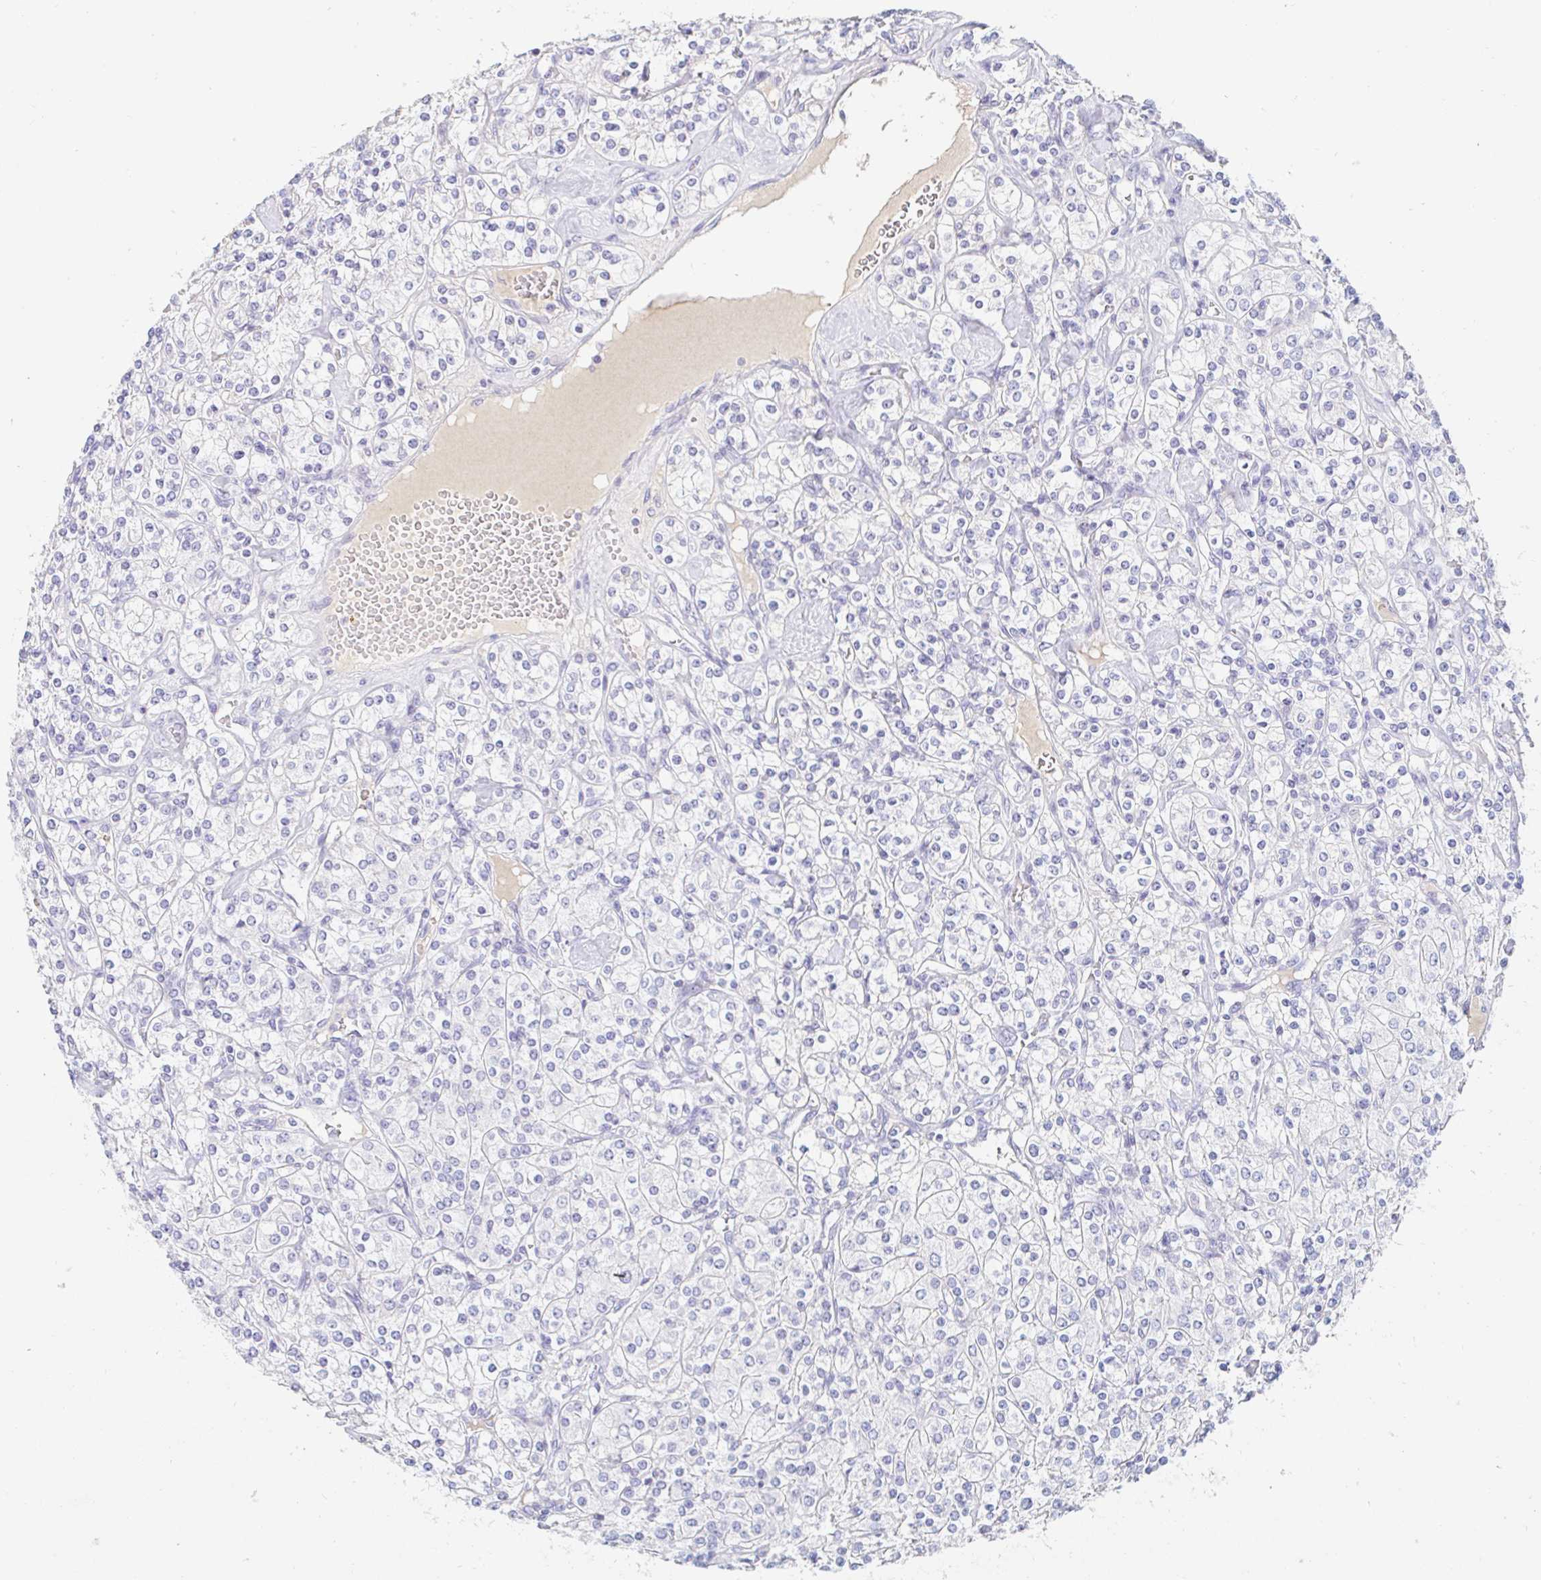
{"staining": {"intensity": "negative", "quantity": "none", "location": "none"}, "tissue": "renal cancer", "cell_type": "Tumor cells", "image_type": "cancer", "snomed": [{"axis": "morphology", "description": "Adenocarcinoma, NOS"}, {"axis": "topography", "description": "Kidney"}], "caption": "Renal cancer (adenocarcinoma) was stained to show a protein in brown. There is no significant staining in tumor cells.", "gene": "TEX44", "patient": {"sex": "male", "age": 77}}